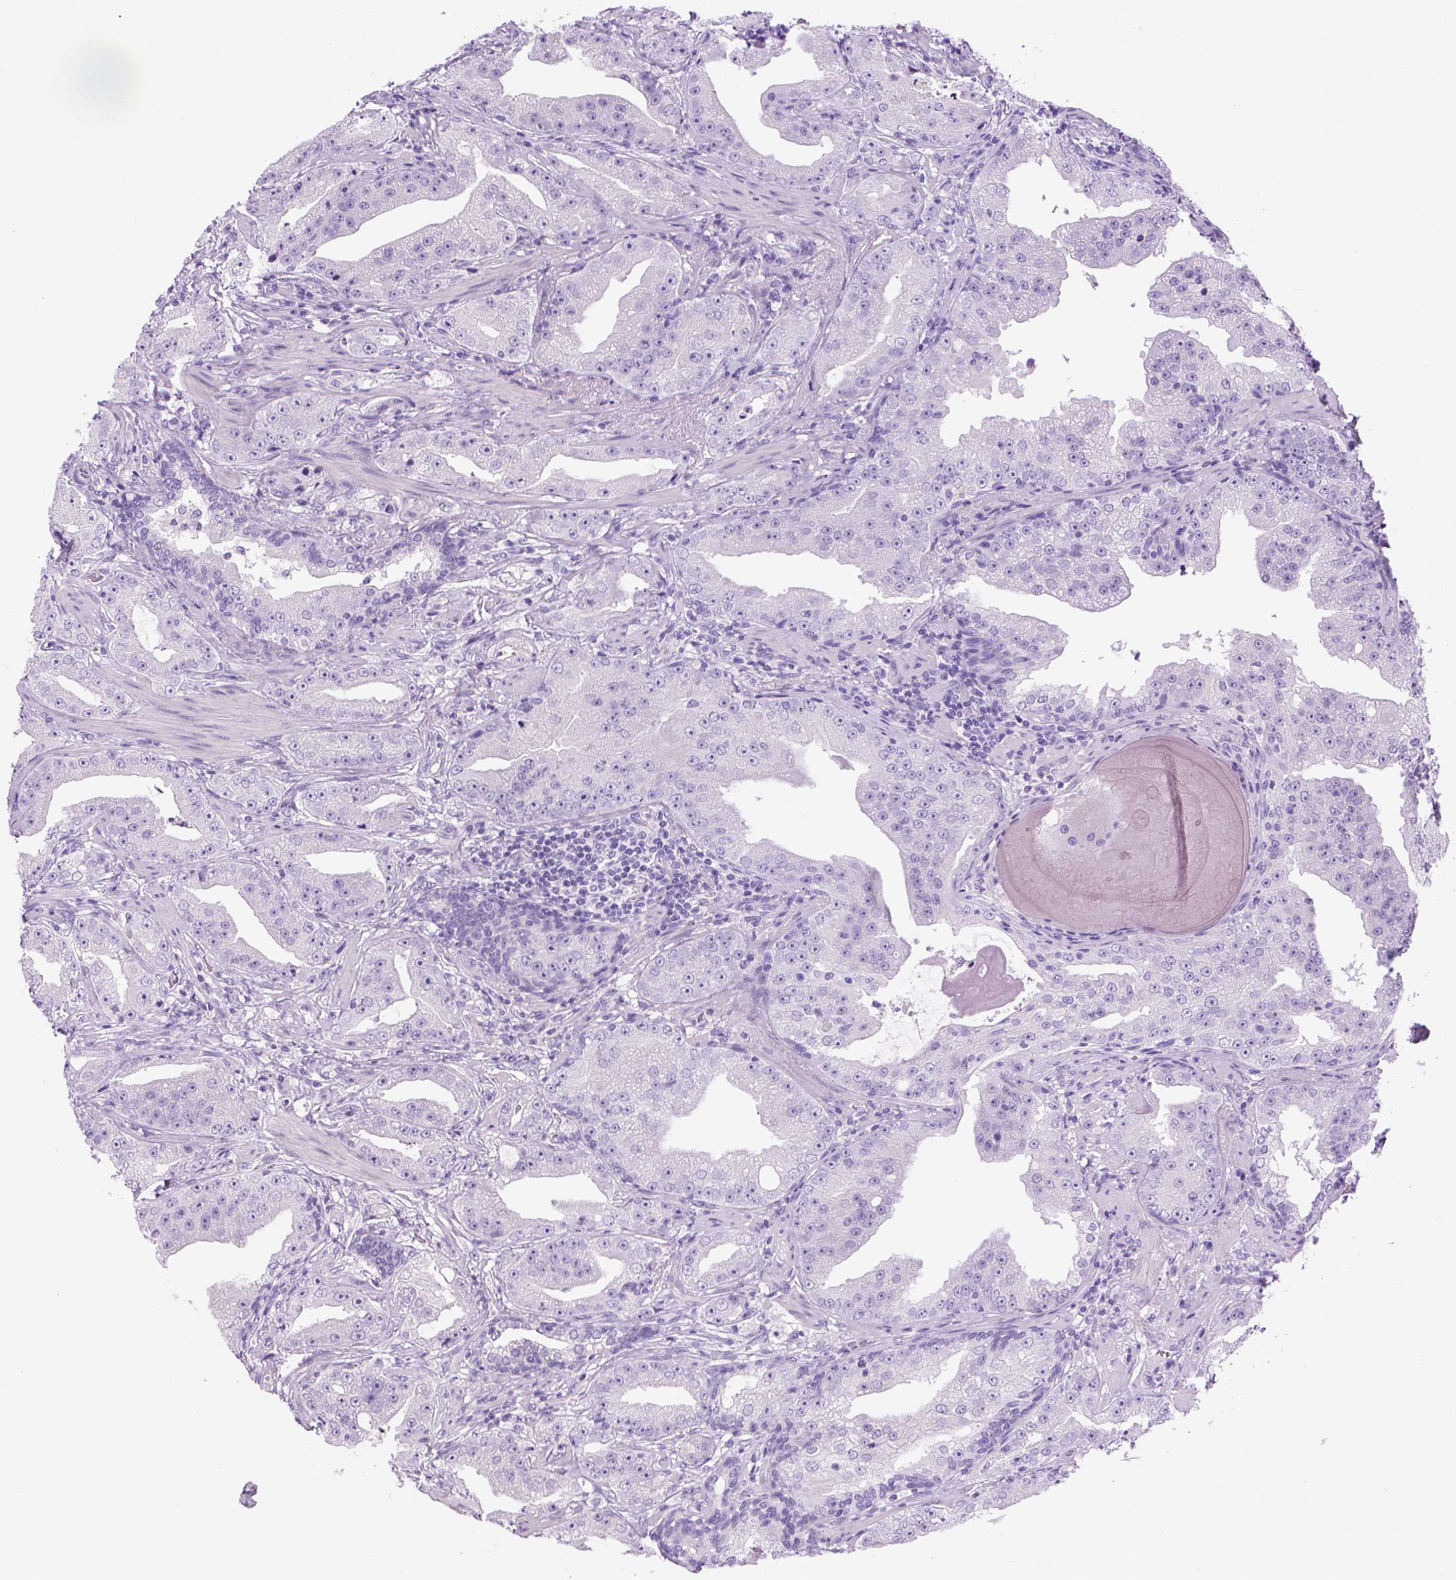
{"staining": {"intensity": "negative", "quantity": "none", "location": "none"}, "tissue": "prostate cancer", "cell_type": "Tumor cells", "image_type": "cancer", "snomed": [{"axis": "morphology", "description": "Adenocarcinoma, Low grade"}, {"axis": "topography", "description": "Prostate"}], "caption": "DAB (3,3'-diaminobenzidine) immunohistochemical staining of low-grade adenocarcinoma (prostate) exhibits no significant expression in tumor cells.", "gene": "SGCG", "patient": {"sex": "male", "age": 62}}